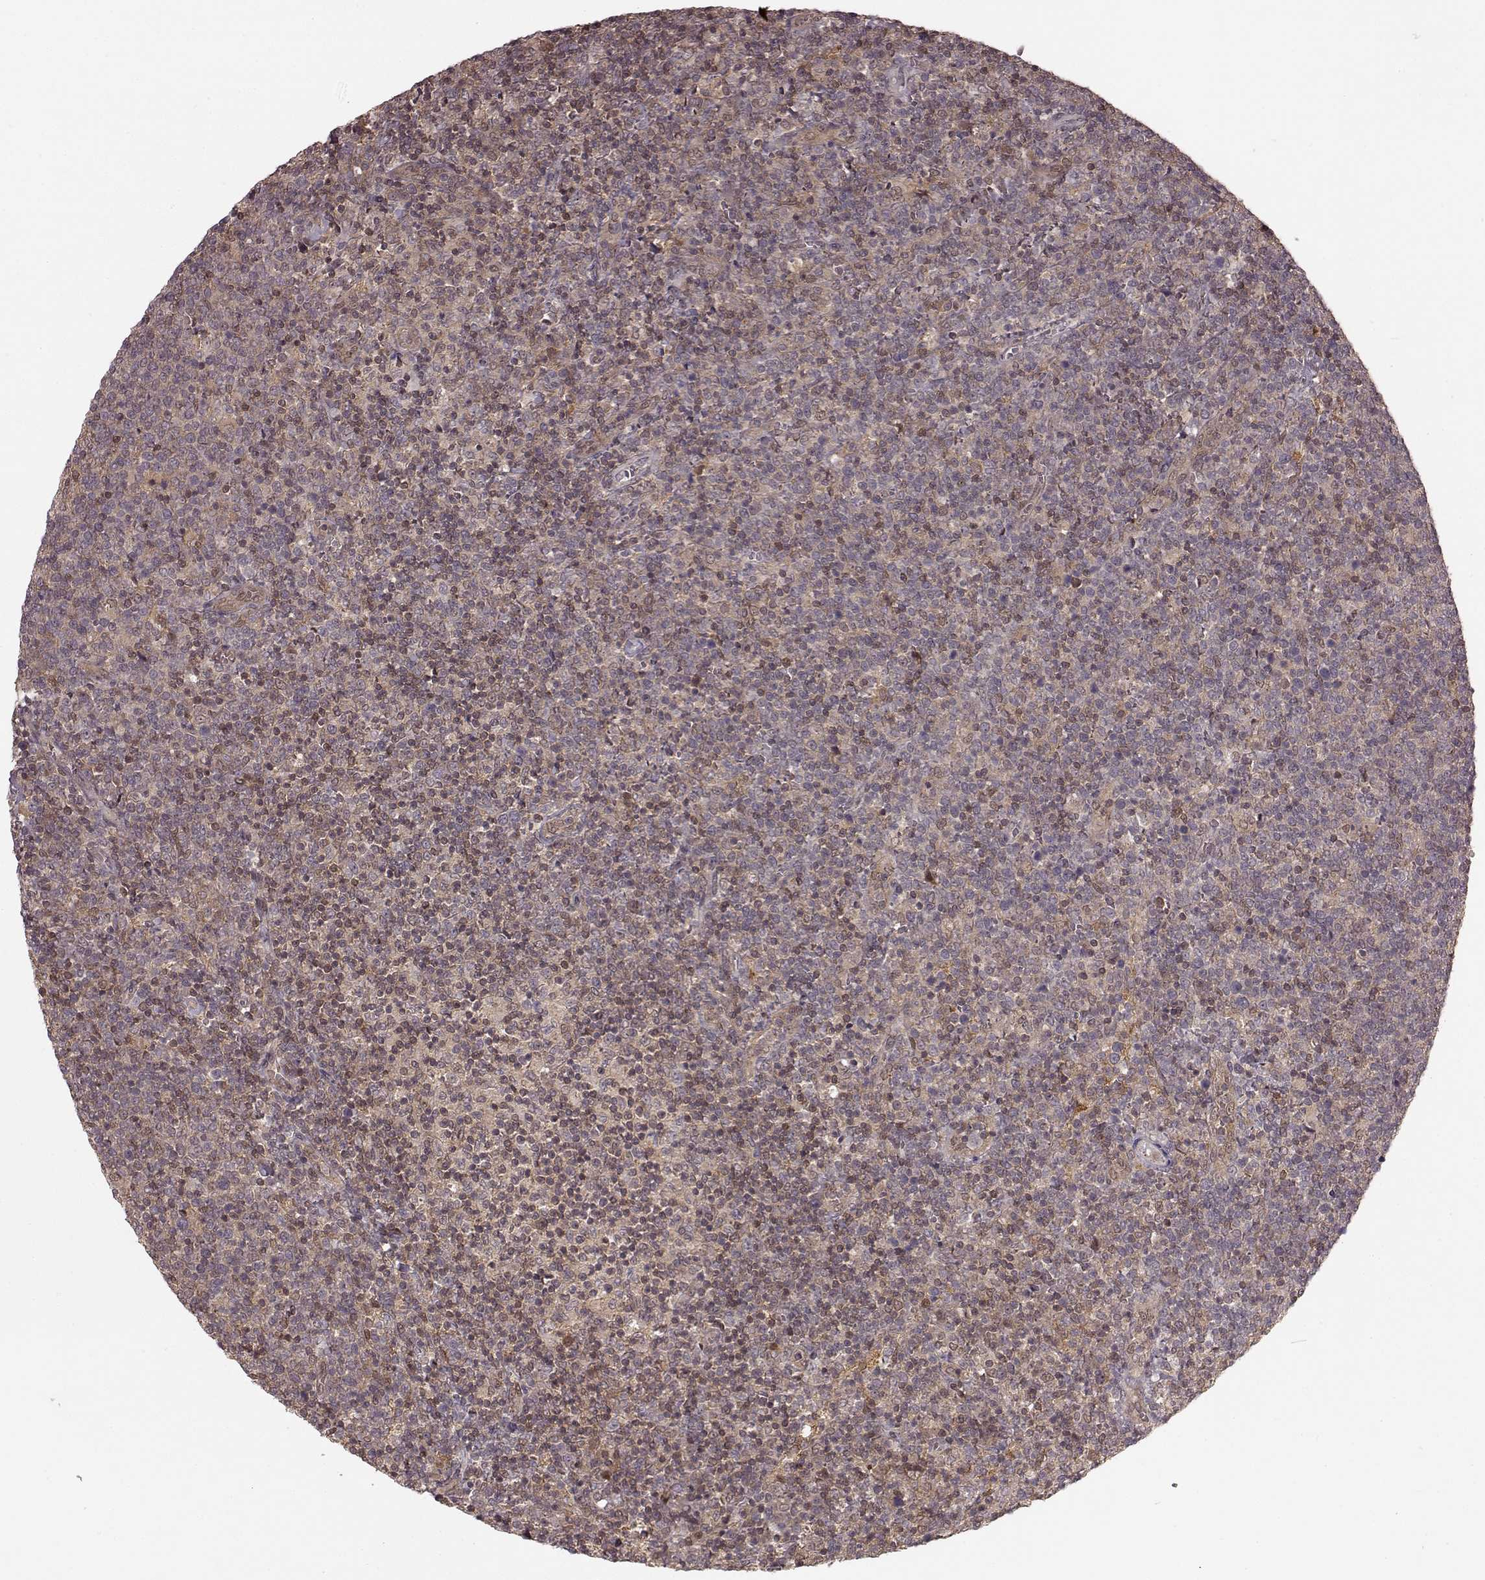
{"staining": {"intensity": "weak", "quantity": "25%-75%", "location": "cytoplasmic/membranous"}, "tissue": "lymphoma", "cell_type": "Tumor cells", "image_type": "cancer", "snomed": [{"axis": "morphology", "description": "Malignant lymphoma, non-Hodgkin's type, High grade"}, {"axis": "topography", "description": "Lymph node"}], "caption": "About 25%-75% of tumor cells in lymphoma reveal weak cytoplasmic/membranous protein expression as visualized by brown immunohistochemical staining.", "gene": "GSS", "patient": {"sex": "male", "age": 61}}